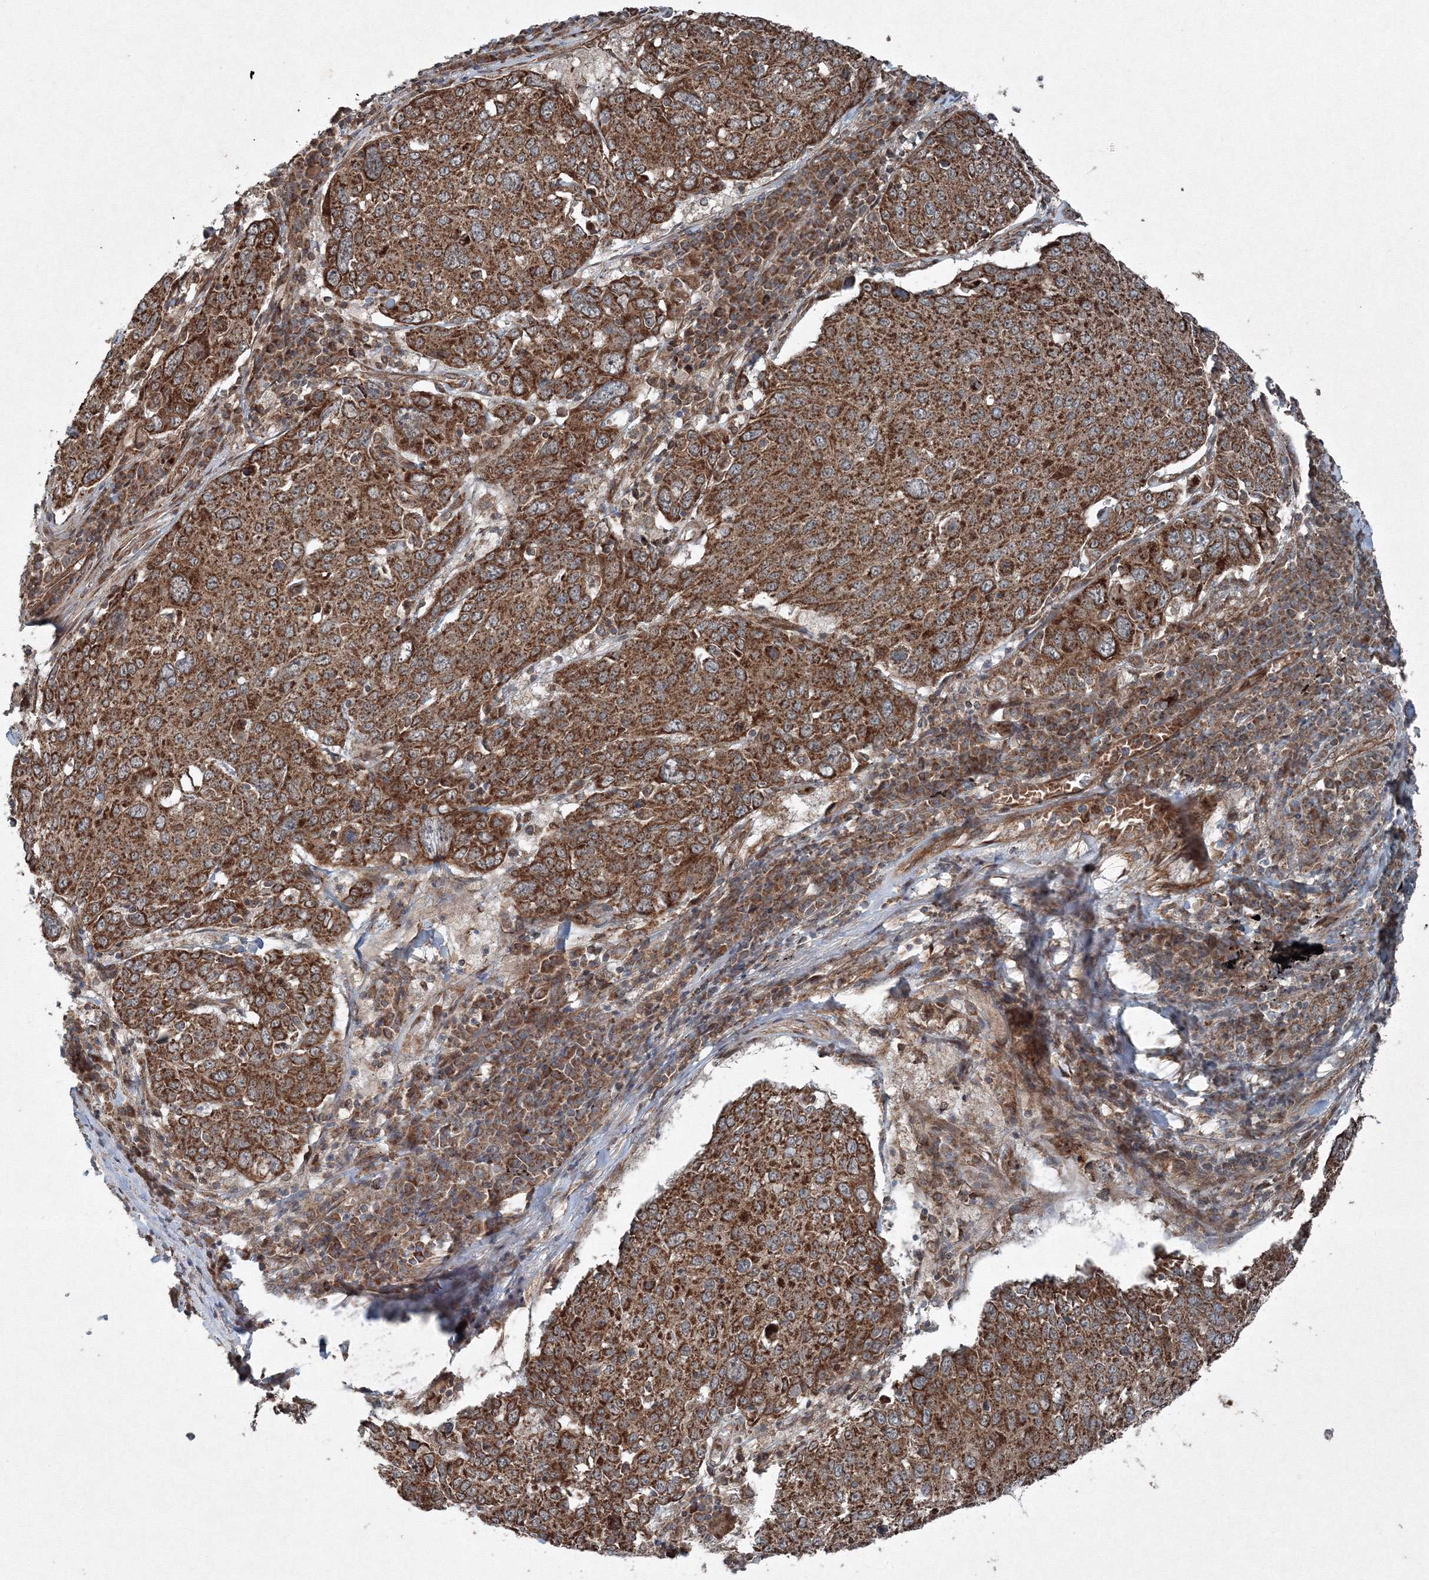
{"staining": {"intensity": "strong", "quantity": ">75%", "location": "cytoplasmic/membranous"}, "tissue": "lung cancer", "cell_type": "Tumor cells", "image_type": "cancer", "snomed": [{"axis": "morphology", "description": "Squamous cell carcinoma, NOS"}, {"axis": "topography", "description": "Lung"}], "caption": "Immunohistochemical staining of human lung squamous cell carcinoma demonstrates strong cytoplasmic/membranous protein positivity in about >75% of tumor cells. (DAB (3,3'-diaminobenzidine) IHC with brightfield microscopy, high magnification).", "gene": "COPS7B", "patient": {"sex": "male", "age": 65}}